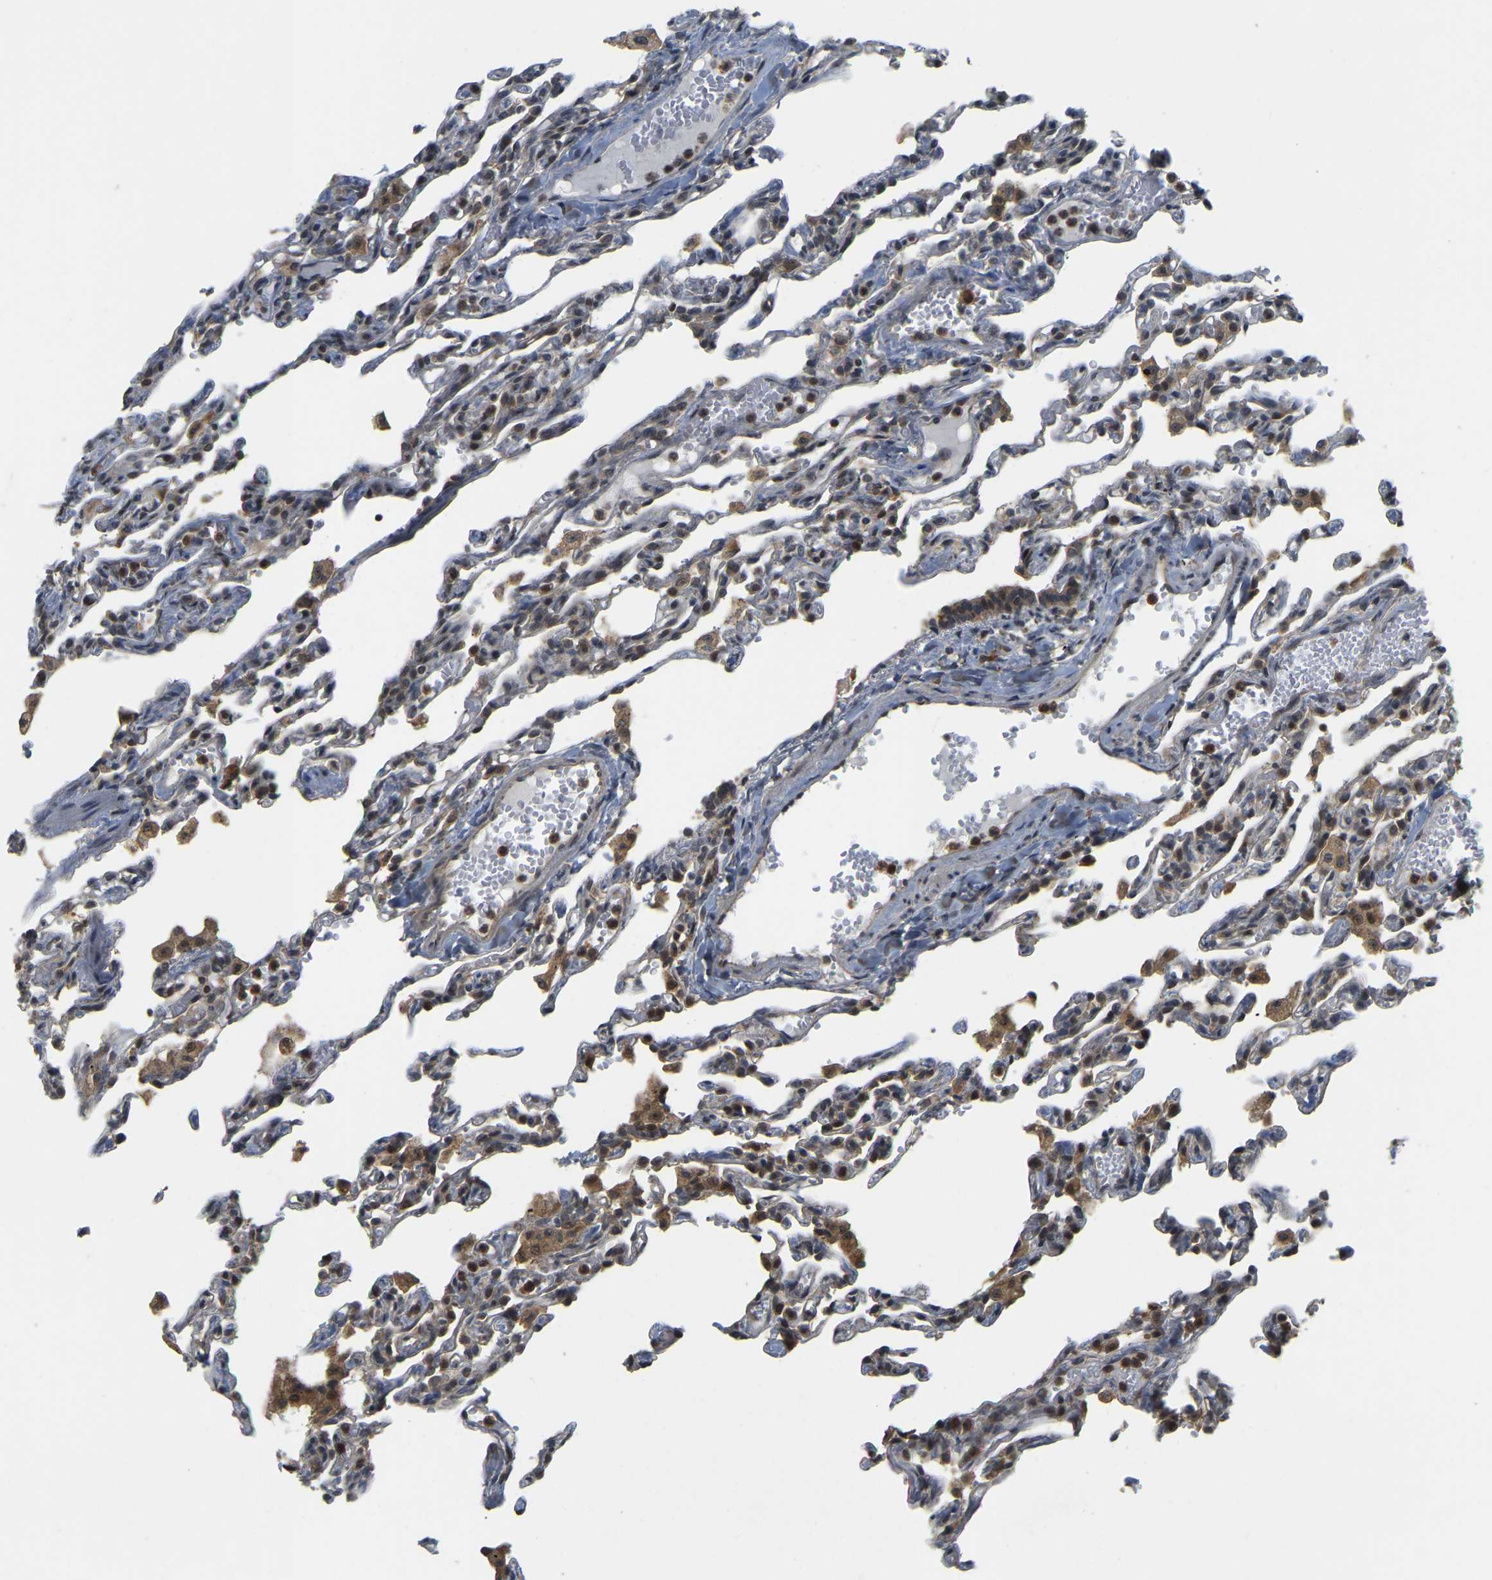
{"staining": {"intensity": "moderate", "quantity": ">75%", "location": "nuclear"}, "tissue": "lung", "cell_type": "Alveolar cells", "image_type": "normal", "snomed": [{"axis": "morphology", "description": "Normal tissue, NOS"}, {"axis": "topography", "description": "Lung"}], "caption": "Normal lung exhibits moderate nuclear positivity in approximately >75% of alveolar cells (brown staining indicates protein expression, while blue staining denotes nuclei)..", "gene": "BRF2", "patient": {"sex": "male", "age": 21}}